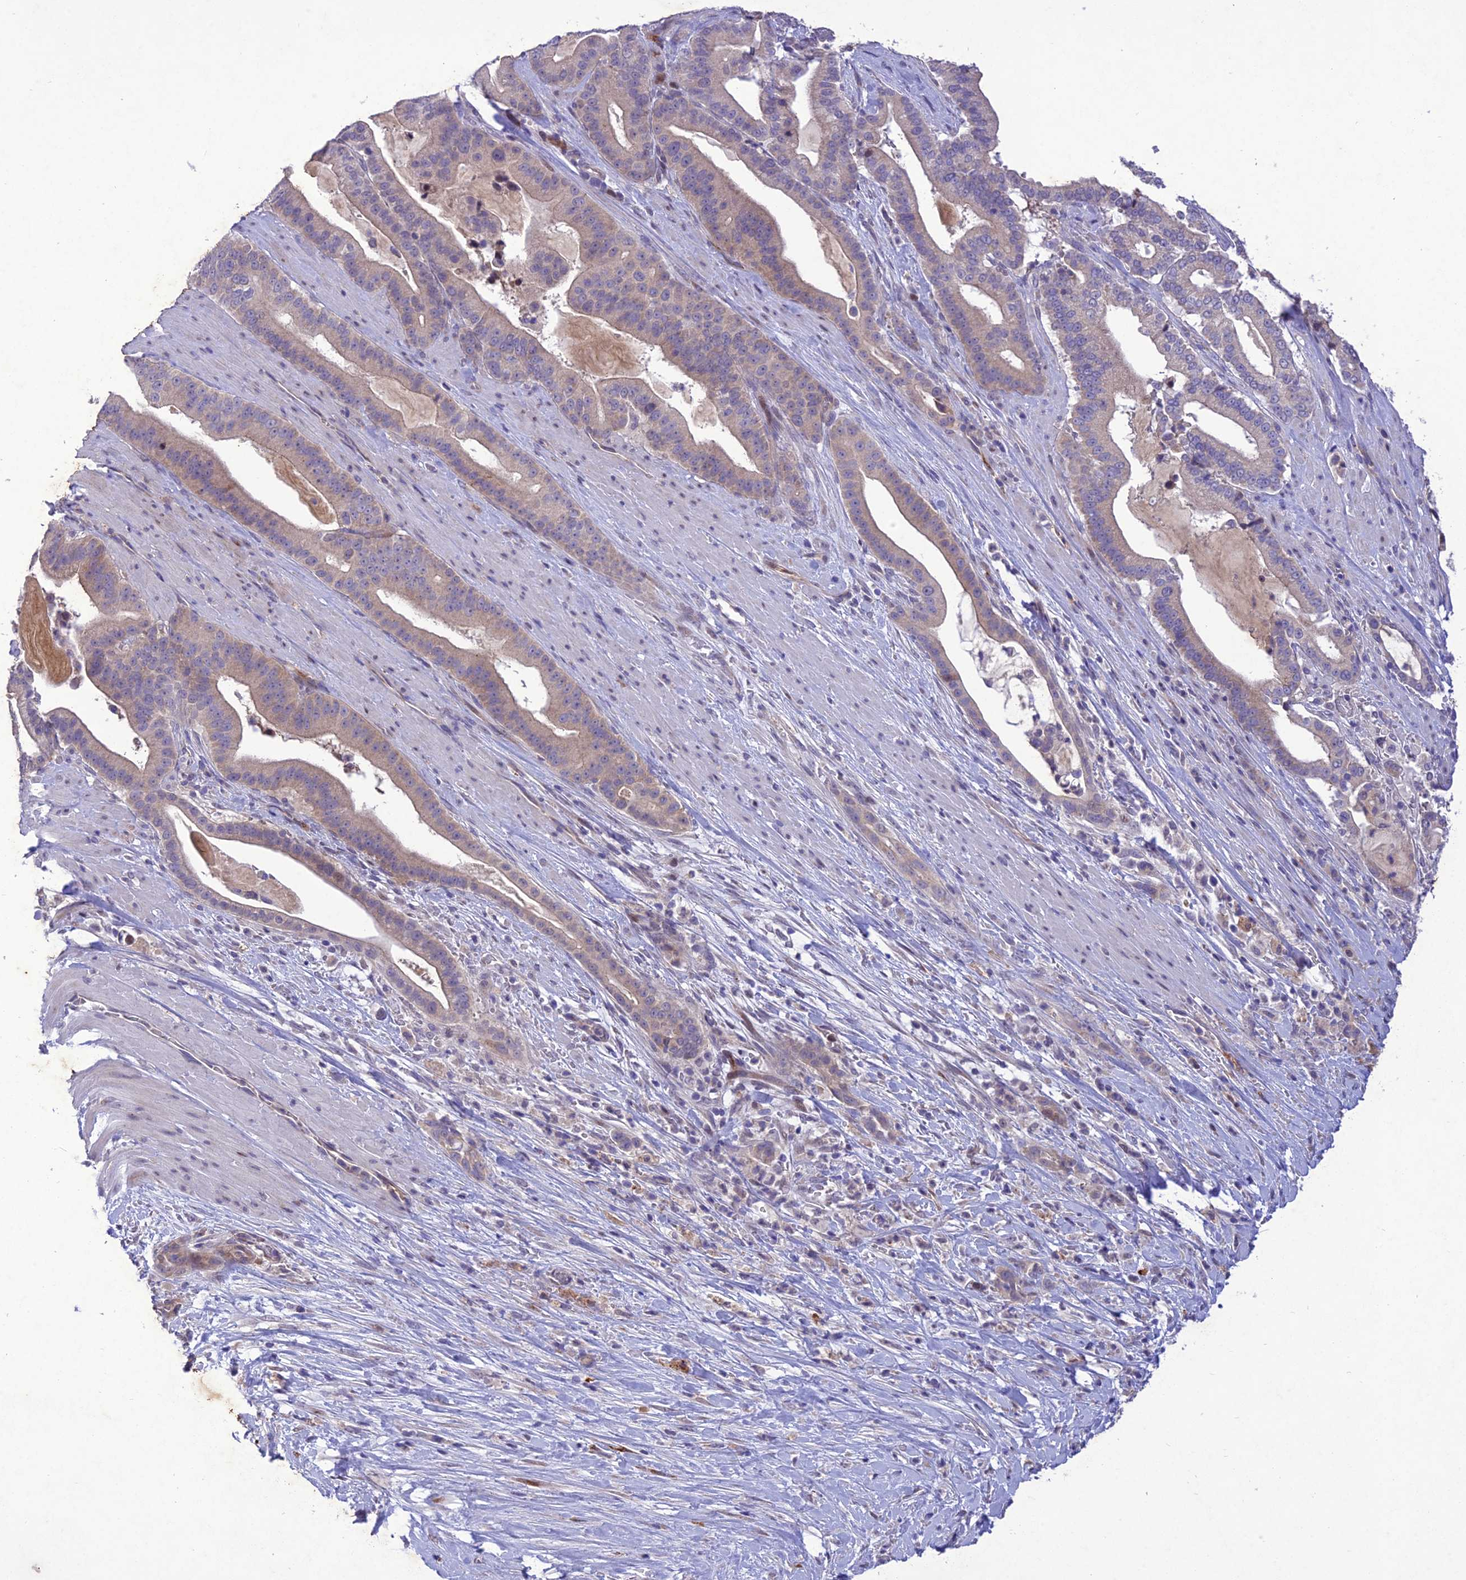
{"staining": {"intensity": "weak", "quantity": "25%-75%", "location": "cytoplasmic/membranous"}, "tissue": "pancreatic cancer", "cell_type": "Tumor cells", "image_type": "cancer", "snomed": [{"axis": "morphology", "description": "Adenocarcinoma, NOS"}, {"axis": "topography", "description": "Pancreas"}], "caption": "IHC (DAB (3,3'-diaminobenzidine)) staining of human adenocarcinoma (pancreatic) shows weak cytoplasmic/membranous protein staining in approximately 25%-75% of tumor cells.", "gene": "ANKRD52", "patient": {"sex": "male", "age": 63}}